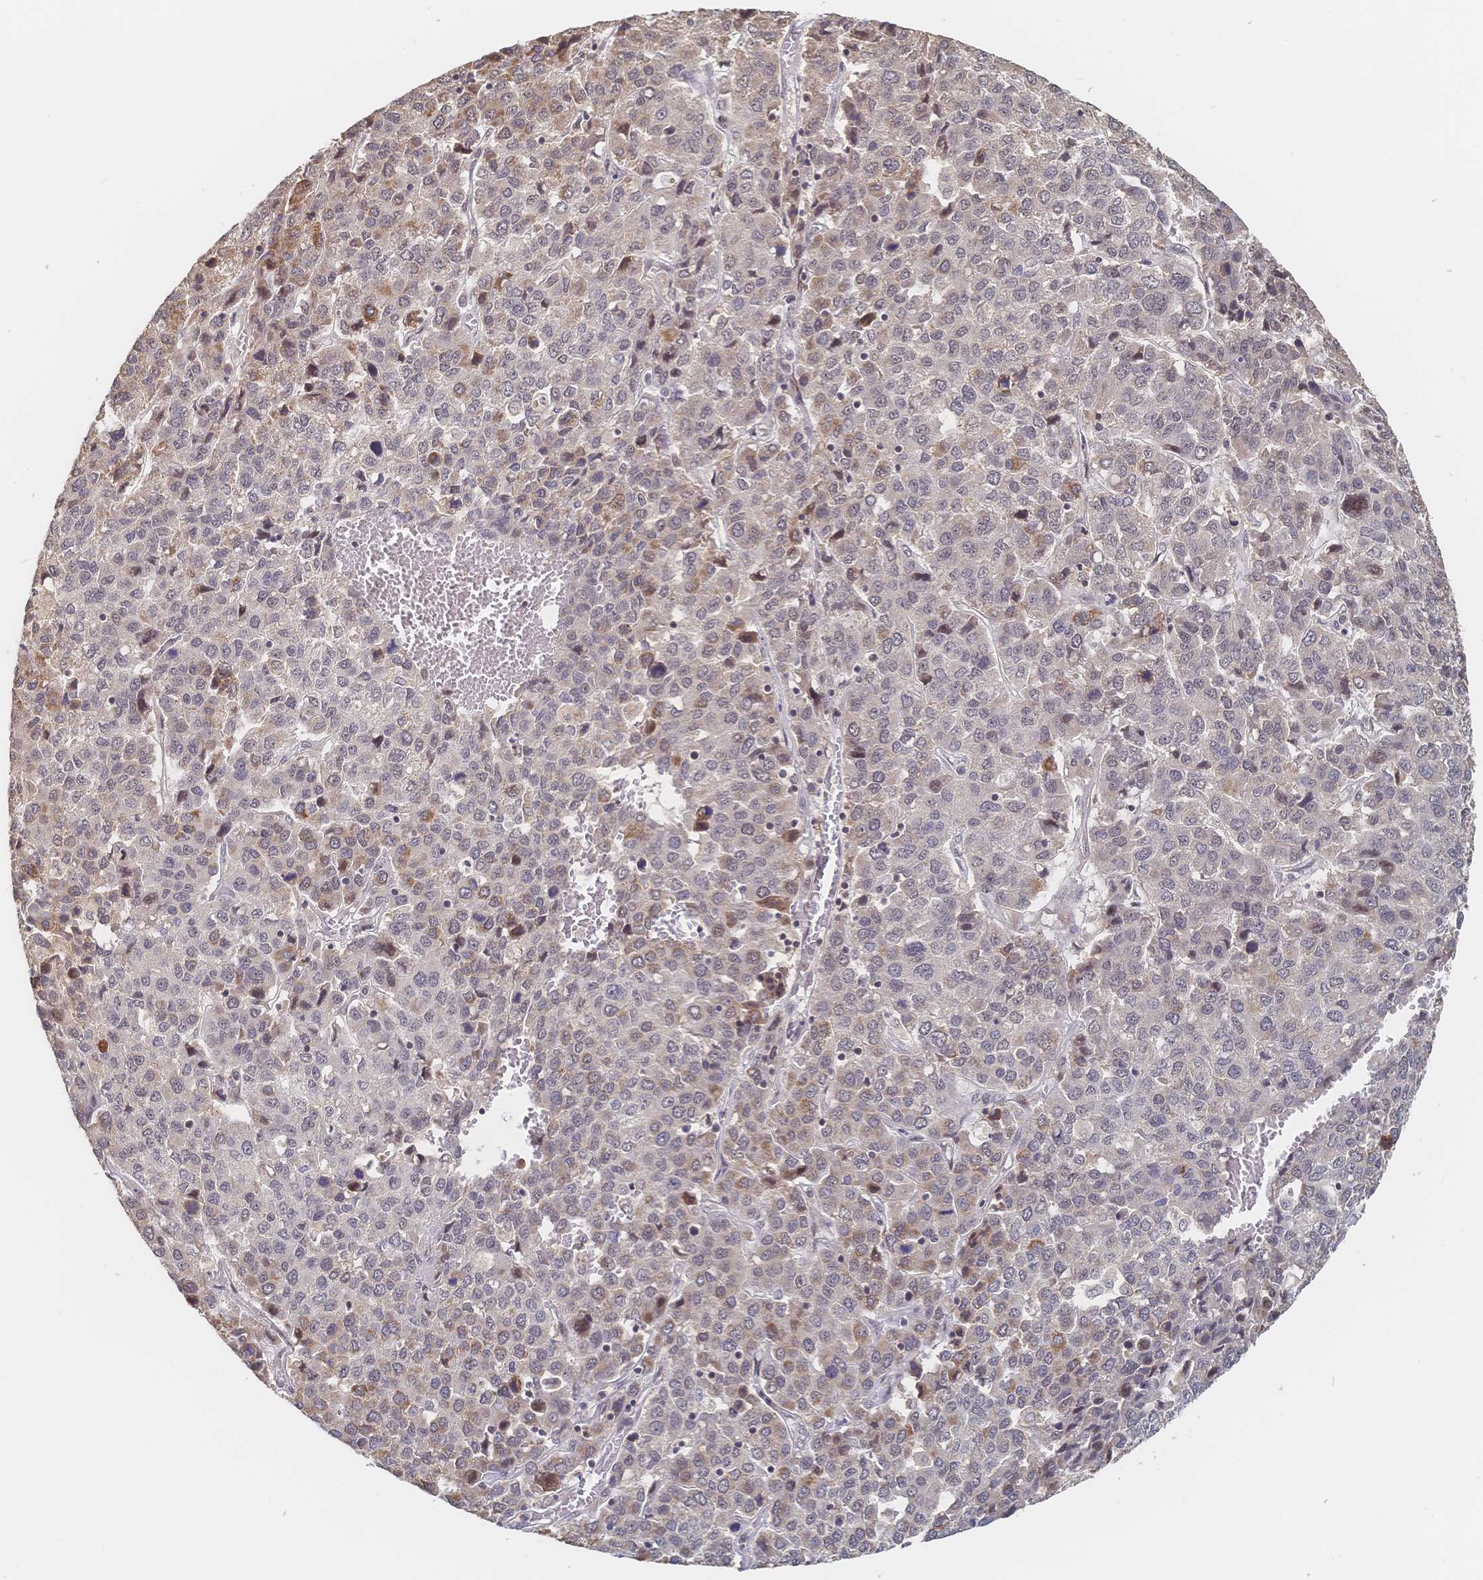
{"staining": {"intensity": "moderate", "quantity": "<25%", "location": "cytoplasmic/membranous"}, "tissue": "liver cancer", "cell_type": "Tumor cells", "image_type": "cancer", "snomed": [{"axis": "morphology", "description": "Carcinoma, Hepatocellular, NOS"}, {"axis": "topography", "description": "Liver"}], "caption": "Liver hepatocellular carcinoma stained with a protein marker shows moderate staining in tumor cells.", "gene": "LRP5", "patient": {"sex": "male", "age": 69}}